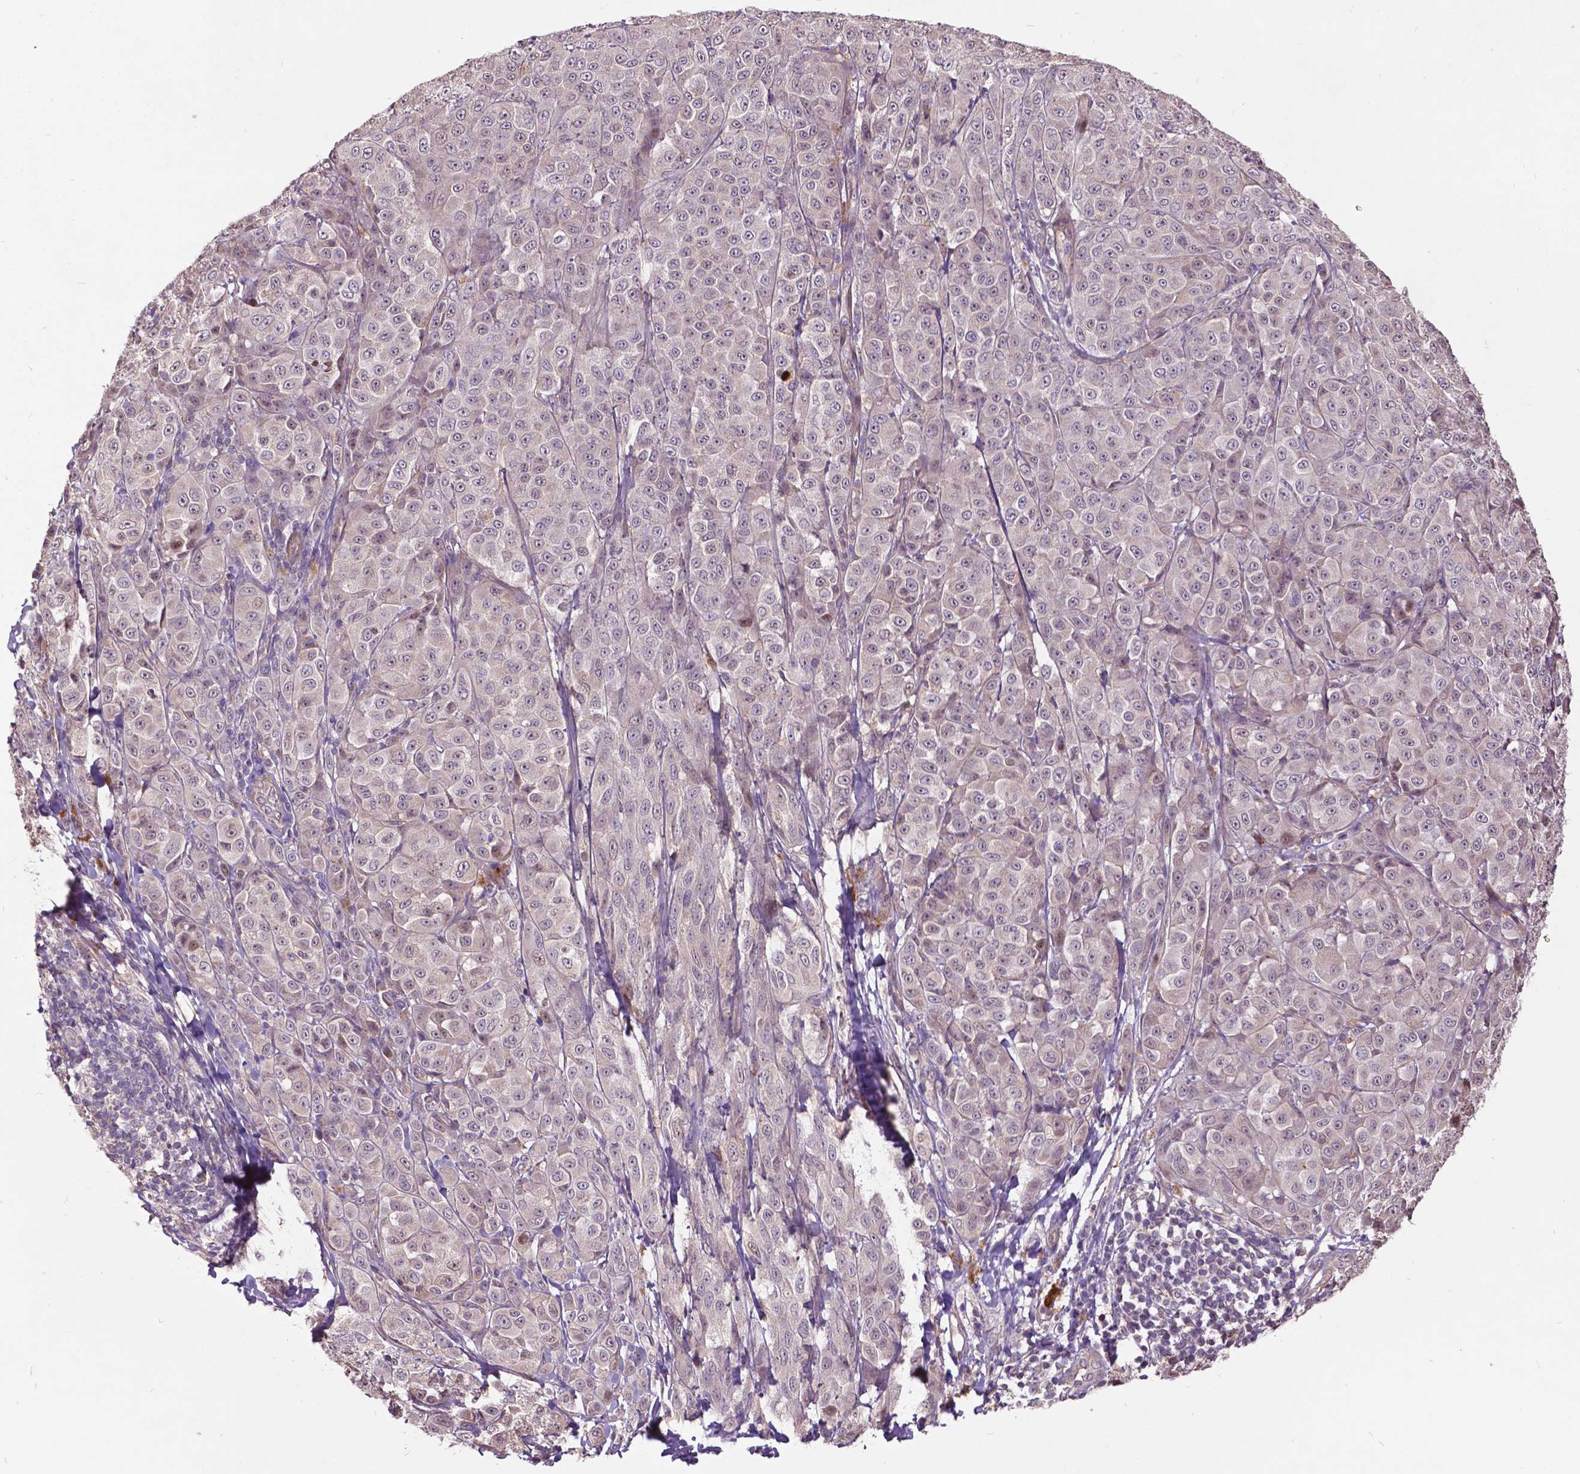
{"staining": {"intensity": "negative", "quantity": "none", "location": "none"}, "tissue": "melanoma", "cell_type": "Tumor cells", "image_type": "cancer", "snomed": [{"axis": "morphology", "description": "Malignant melanoma, NOS"}, {"axis": "topography", "description": "Skin"}], "caption": "Protein analysis of melanoma demonstrates no significant expression in tumor cells. (Stains: DAB (3,3'-diaminobenzidine) immunohistochemistry with hematoxylin counter stain, Microscopy: brightfield microscopy at high magnification).", "gene": "AP1S3", "patient": {"sex": "male", "age": 89}}